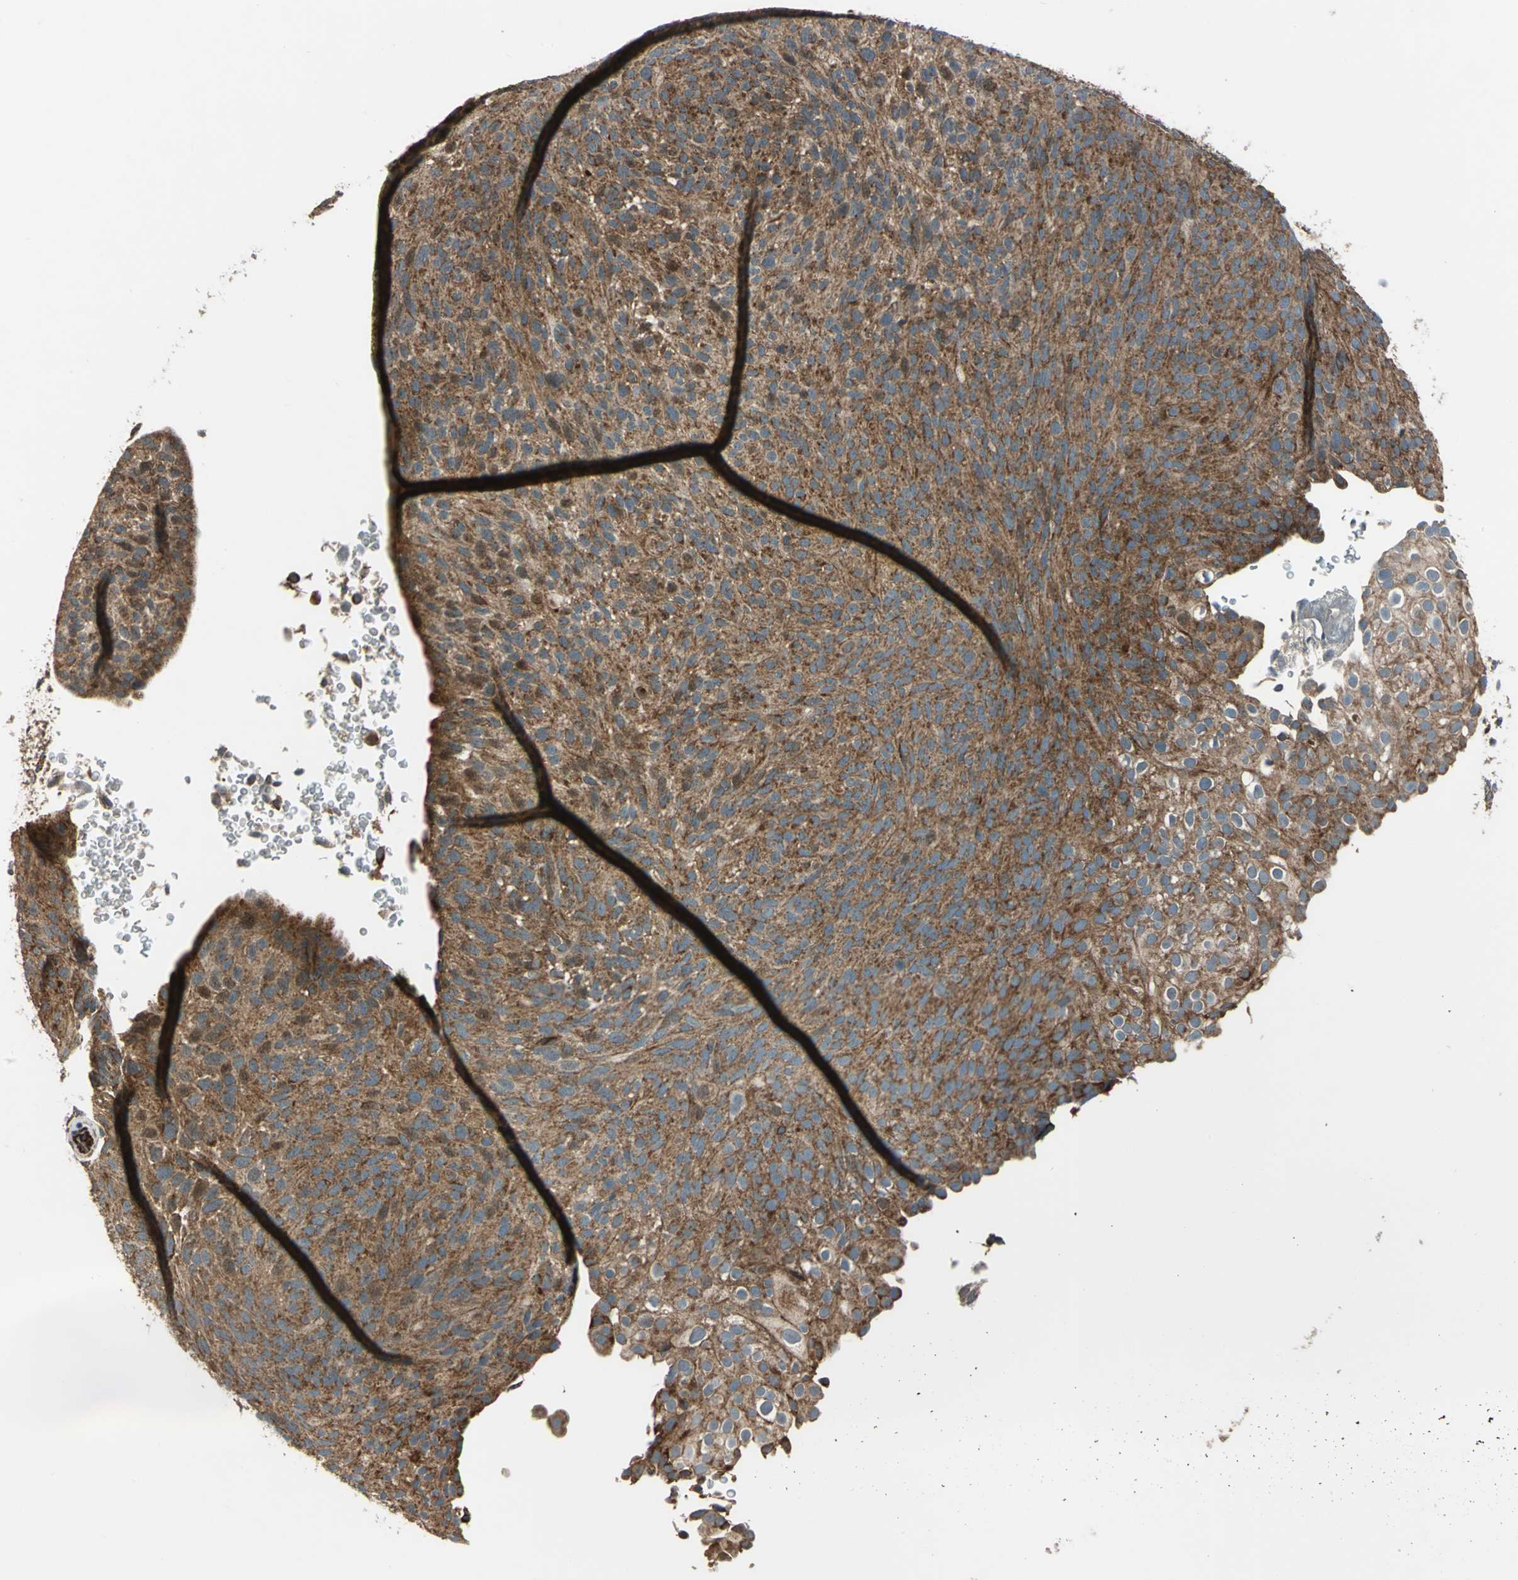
{"staining": {"intensity": "strong", "quantity": ">75%", "location": "cytoplasmic/membranous"}, "tissue": "urothelial cancer", "cell_type": "Tumor cells", "image_type": "cancer", "snomed": [{"axis": "morphology", "description": "Urothelial carcinoma, Low grade"}, {"axis": "topography", "description": "Urinary bladder"}], "caption": "Human urothelial cancer stained for a protein (brown) reveals strong cytoplasmic/membranous positive expression in about >75% of tumor cells.", "gene": "EXD2", "patient": {"sex": "male", "age": 78}}